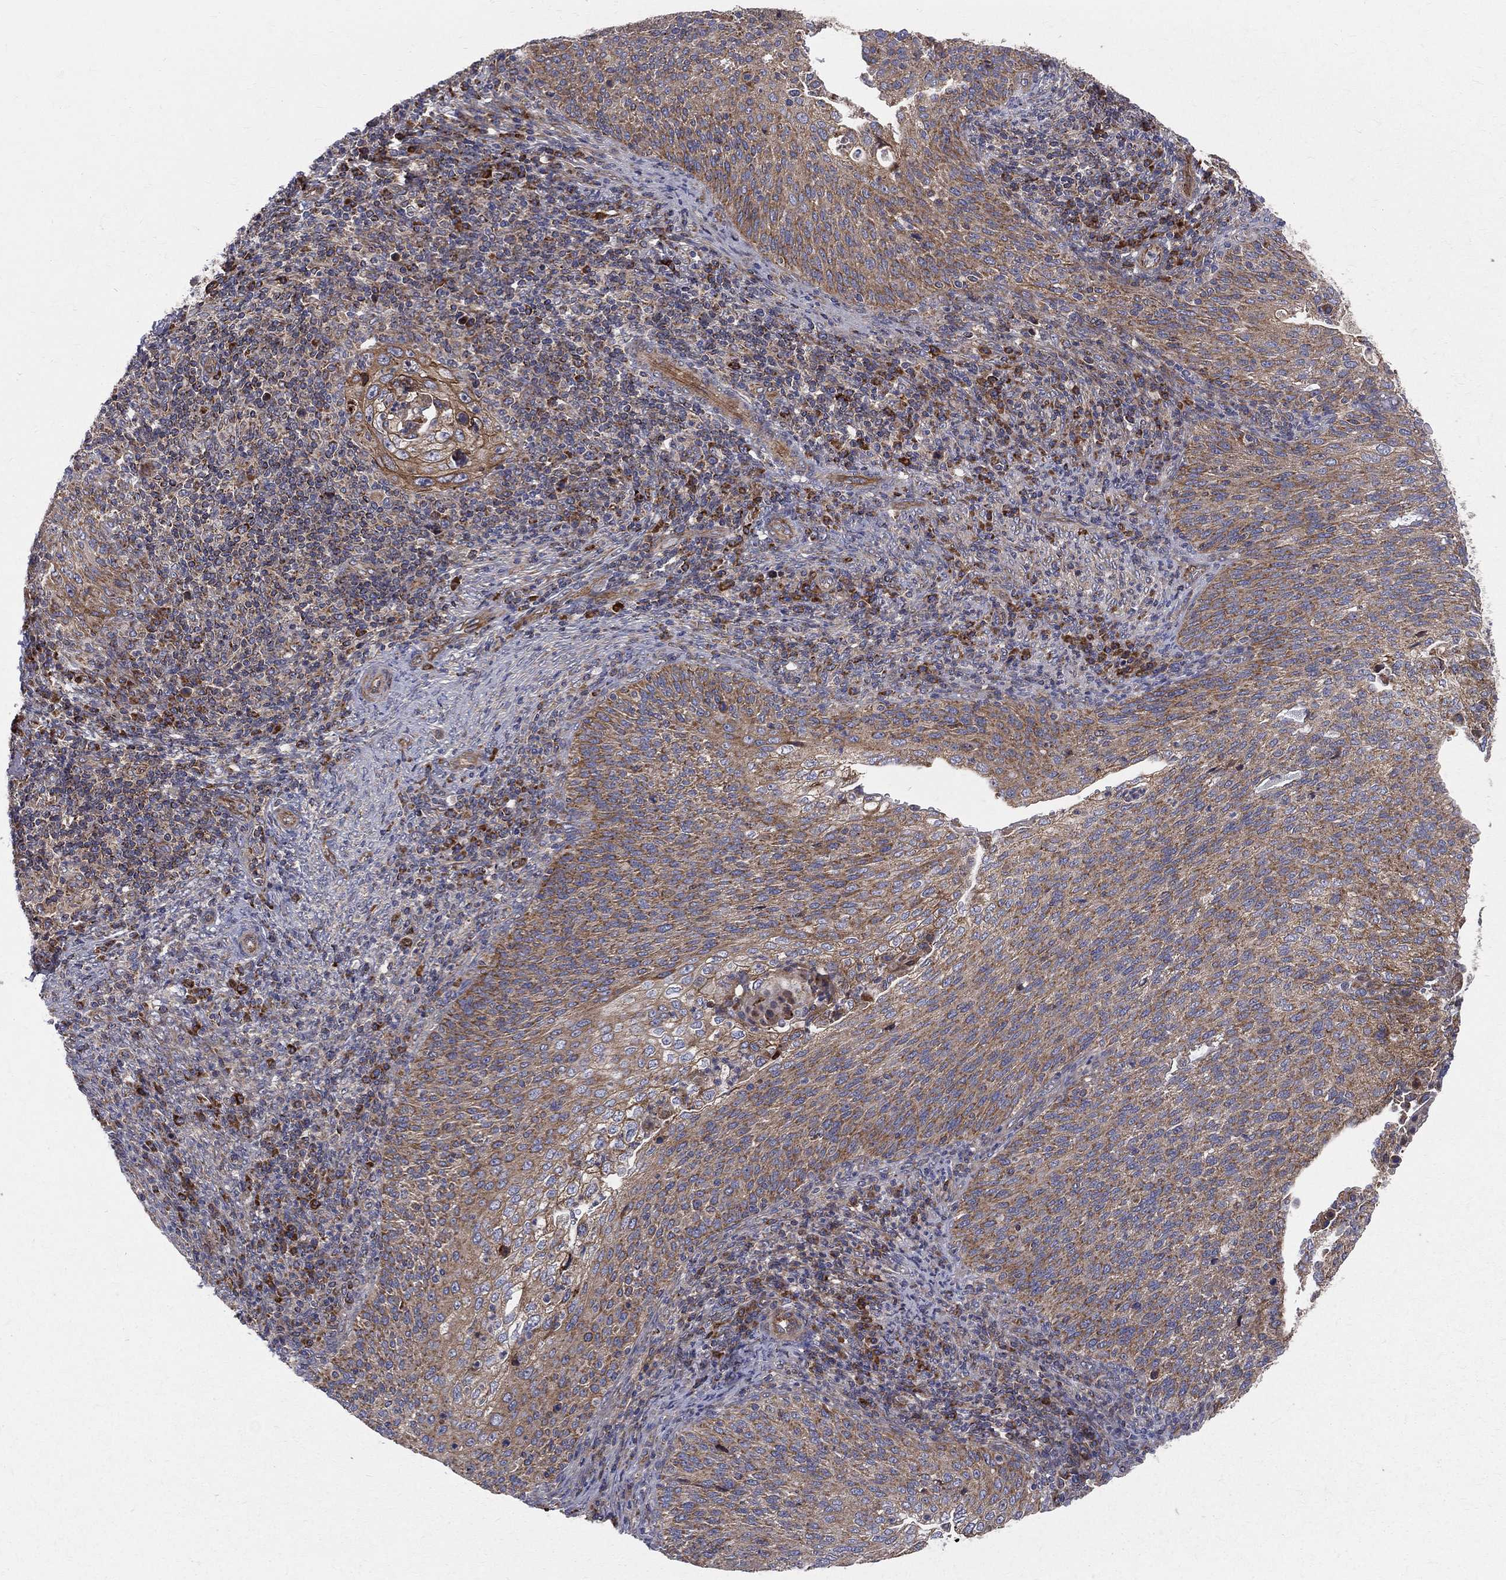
{"staining": {"intensity": "moderate", "quantity": ">75%", "location": "cytoplasmic/membranous"}, "tissue": "cervical cancer", "cell_type": "Tumor cells", "image_type": "cancer", "snomed": [{"axis": "morphology", "description": "Squamous cell carcinoma, NOS"}, {"axis": "topography", "description": "Cervix"}], "caption": "Squamous cell carcinoma (cervical) stained for a protein (brown) exhibits moderate cytoplasmic/membranous positive staining in approximately >75% of tumor cells.", "gene": "MIX23", "patient": {"sex": "female", "age": 52}}